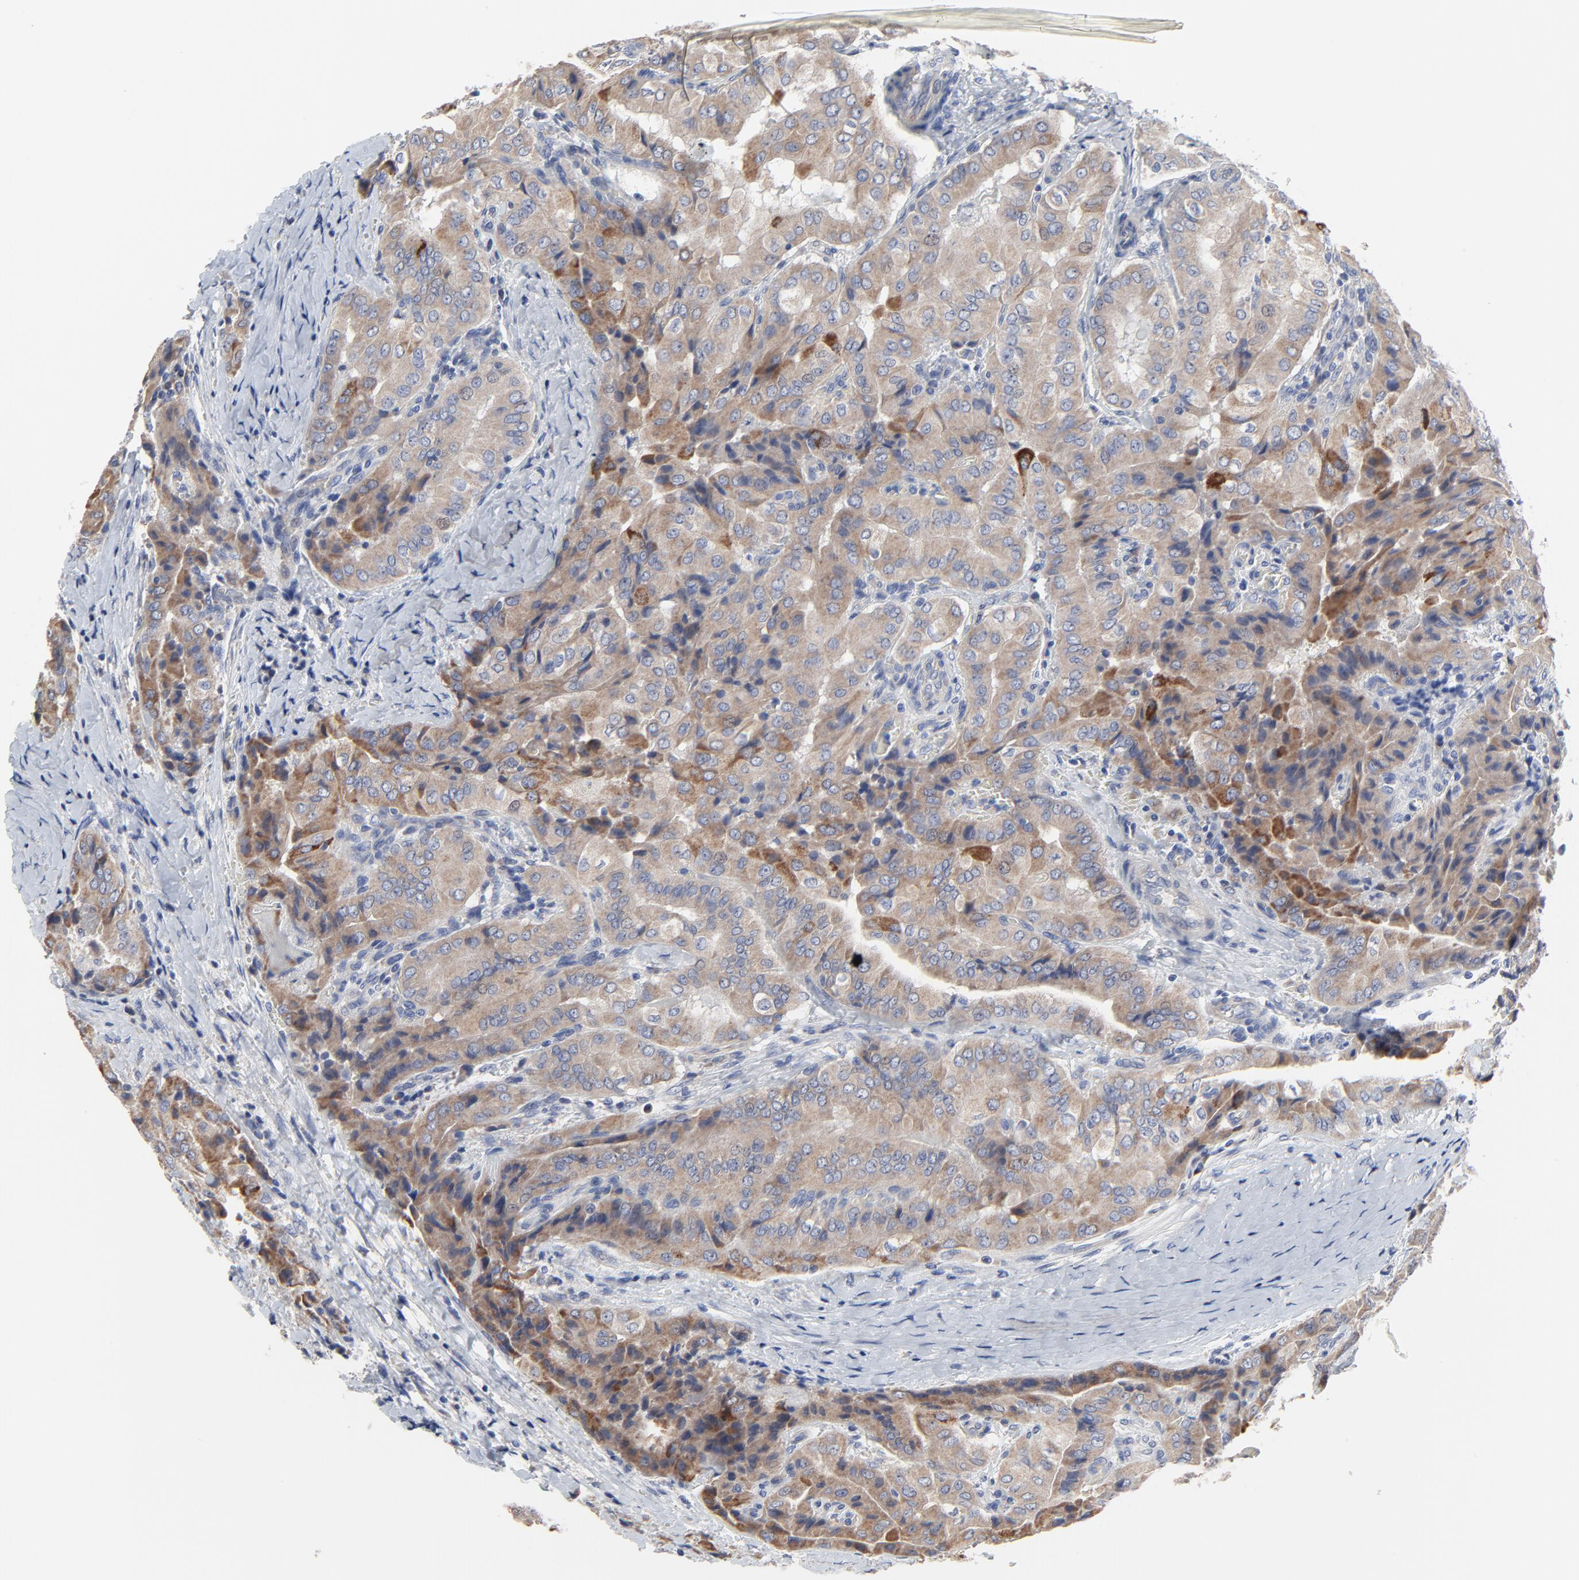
{"staining": {"intensity": "moderate", "quantity": ">75%", "location": "cytoplasmic/membranous"}, "tissue": "thyroid cancer", "cell_type": "Tumor cells", "image_type": "cancer", "snomed": [{"axis": "morphology", "description": "Papillary adenocarcinoma, NOS"}, {"axis": "topography", "description": "Thyroid gland"}], "caption": "Protein staining shows moderate cytoplasmic/membranous staining in approximately >75% of tumor cells in thyroid cancer. (Brightfield microscopy of DAB IHC at high magnification).", "gene": "DHRSX", "patient": {"sex": "female", "age": 71}}